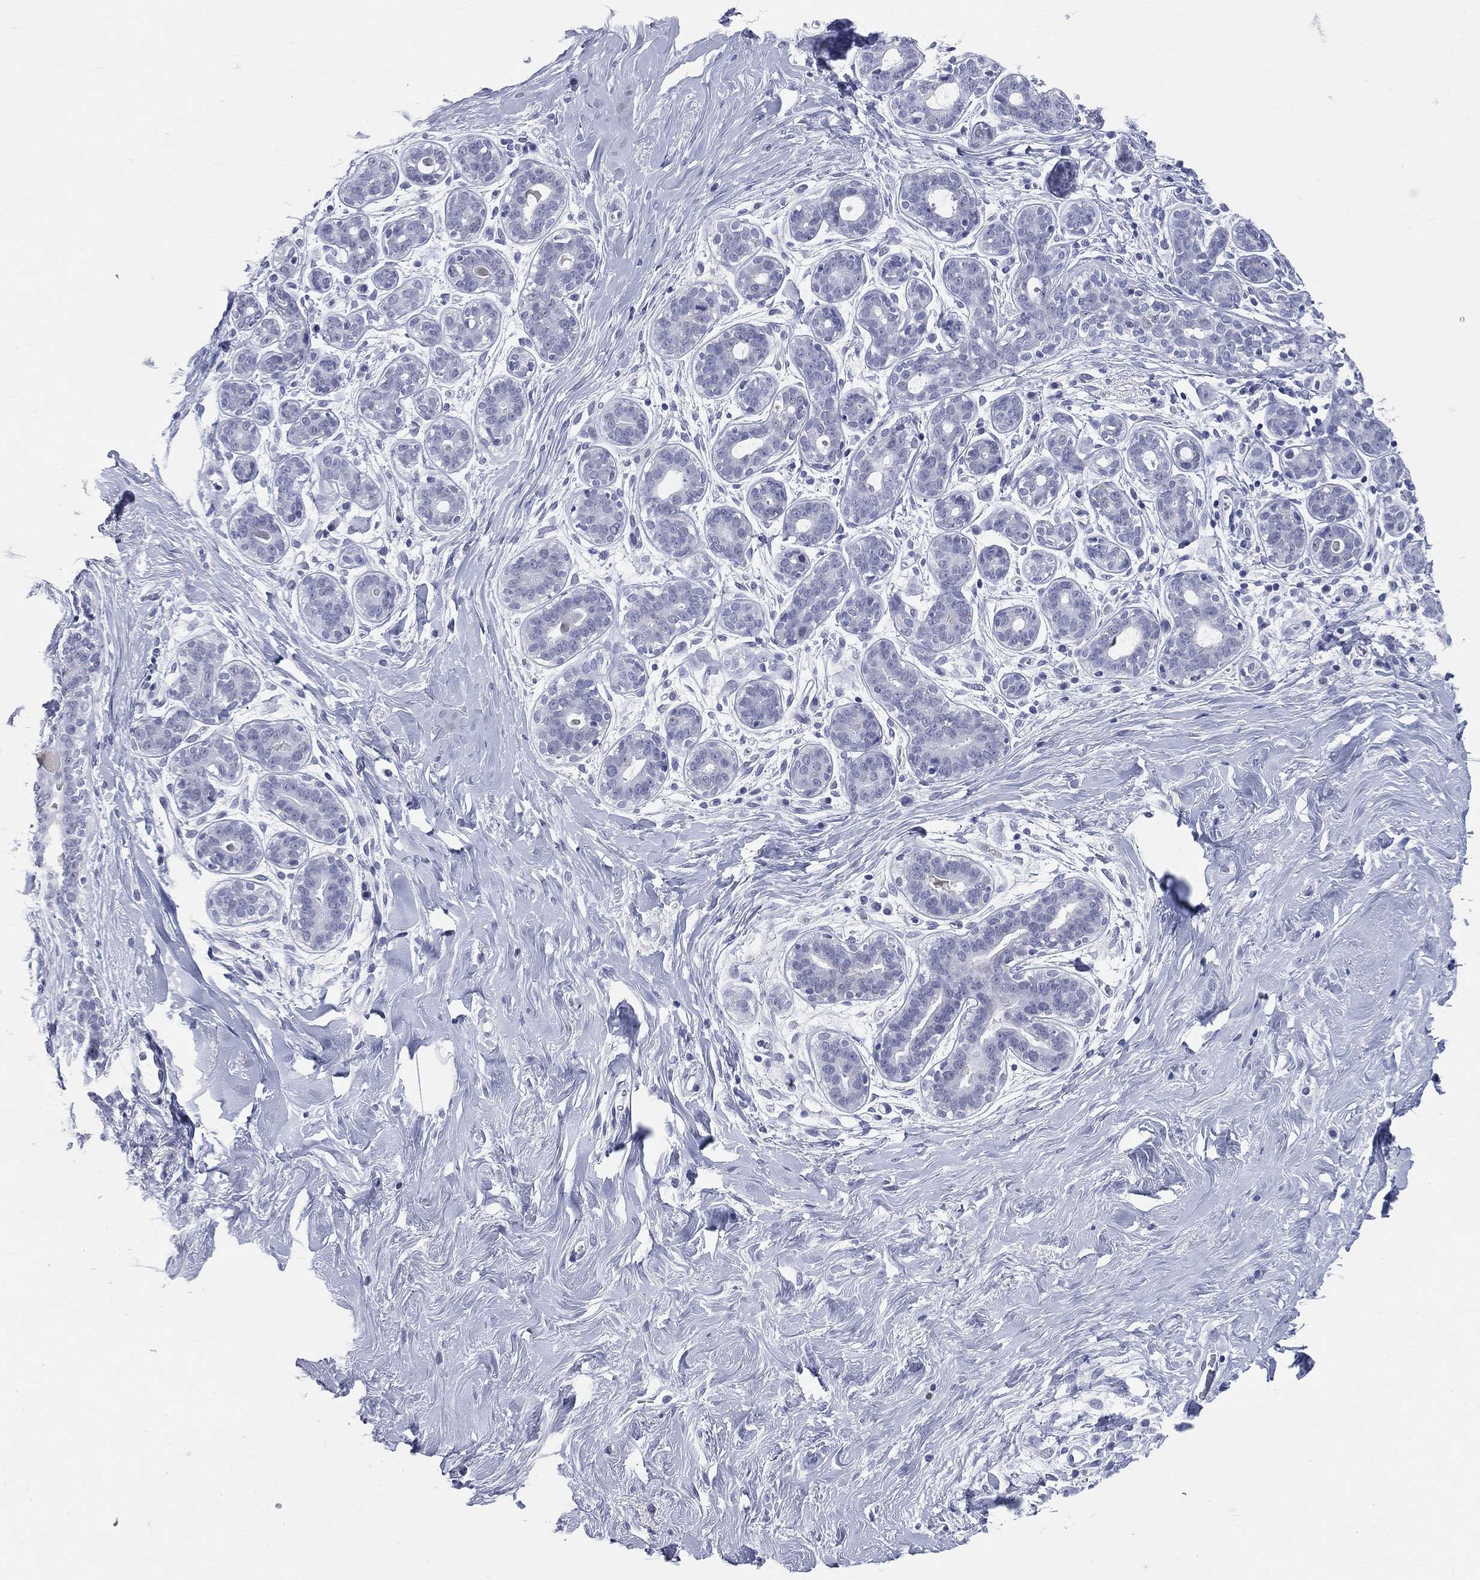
{"staining": {"intensity": "negative", "quantity": "none", "location": "none"}, "tissue": "breast", "cell_type": "Adipocytes", "image_type": "normal", "snomed": [{"axis": "morphology", "description": "Normal tissue, NOS"}, {"axis": "topography", "description": "Breast"}], "caption": "Immunohistochemical staining of benign human breast exhibits no significant expression in adipocytes. (DAB immunohistochemistry, high magnification).", "gene": "MLLT10", "patient": {"sex": "female", "age": 43}}